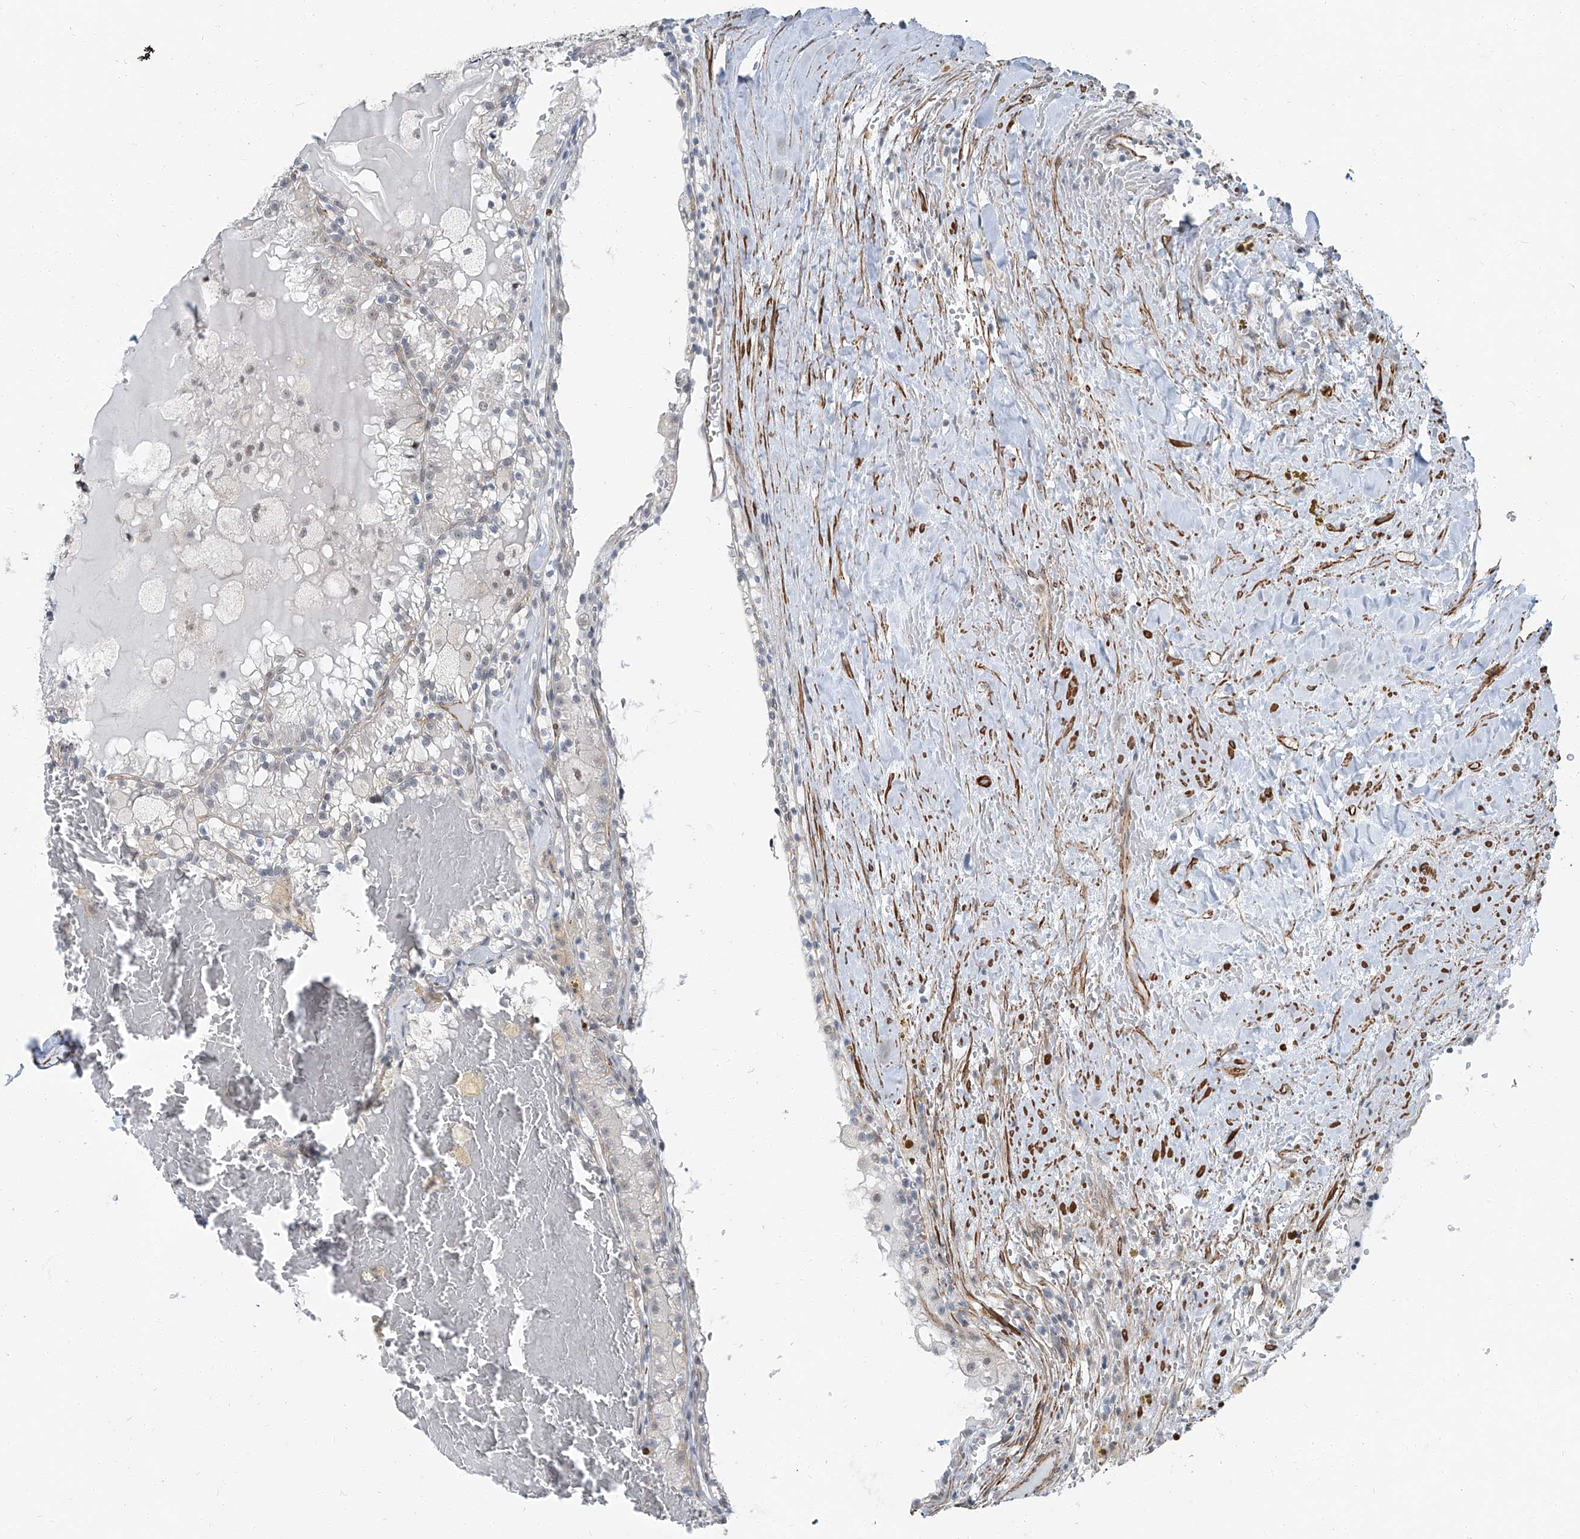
{"staining": {"intensity": "negative", "quantity": "none", "location": "none"}, "tissue": "renal cancer", "cell_type": "Tumor cells", "image_type": "cancer", "snomed": [{"axis": "morphology", "description": "Adenocarcinoma, NOS"}, {"axis": "topography", "description": "Kidney"}], "caption": "The immunohistochemistry (IHC) micrograph has no significant staining in tumor cells of renal cancer tissue. (DAB (3,3'-diaminobenzidine) IHC visualized using brightfield microscopy, high magnification).", "gene": "TXLNB", "patient": {"sex": "female", "age": 56}}